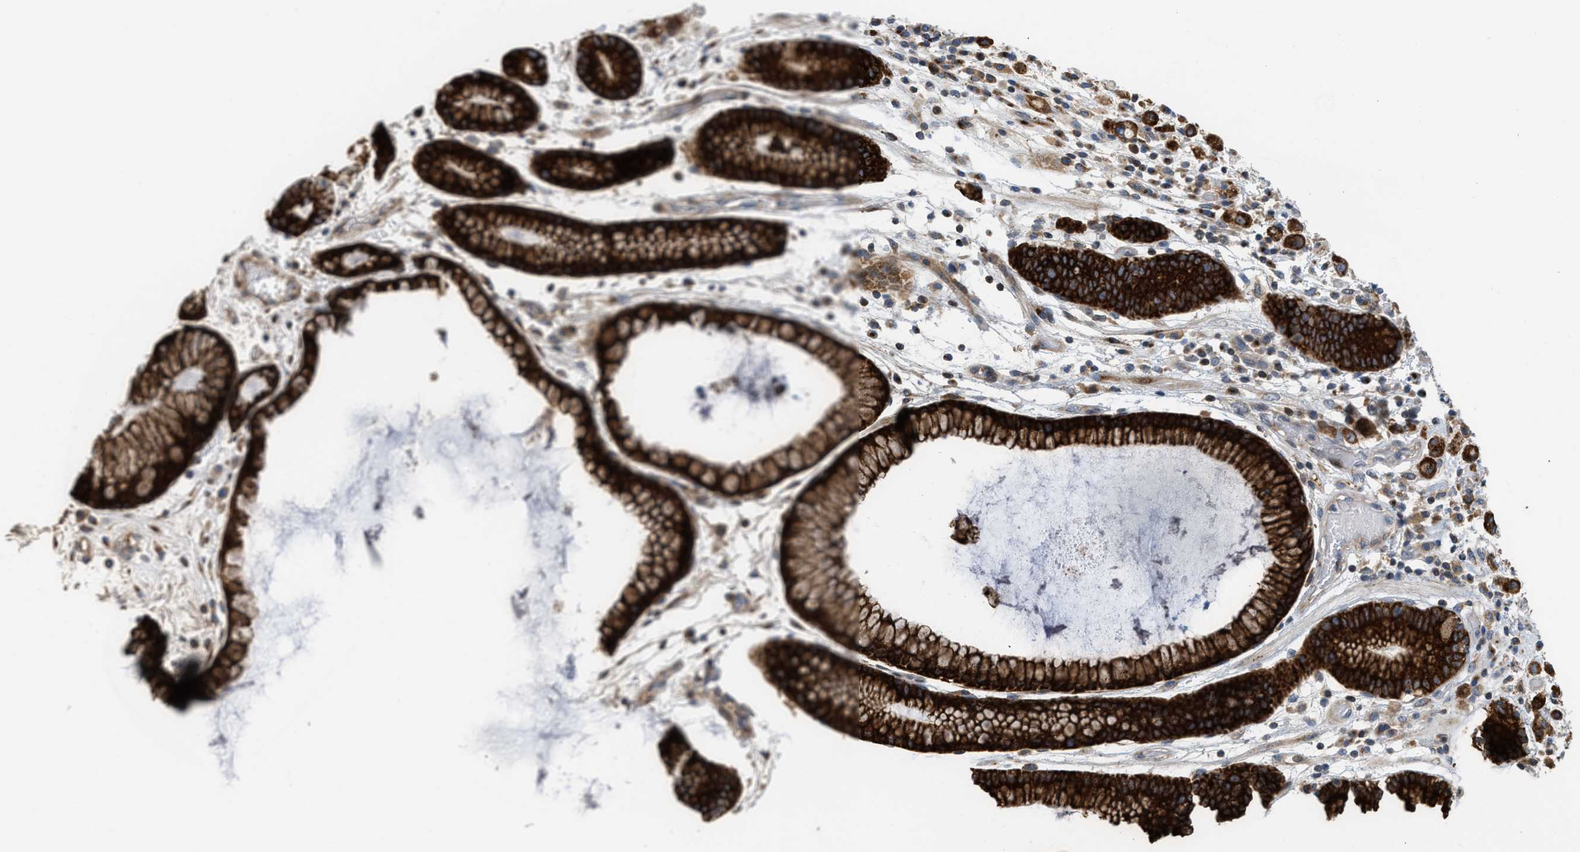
{"staining": {"intensity": "strong", "quantity": ">75%", "location": "cytoplasmic/membranous"}, "tissue": "stomach cancer", "cell_type": "Tumor cells", "image_type": "cancer", "snomed": [{"axis": "morphology", "description": "Adenocarcinoma, NOS"}, {"axis": "topography", "description": "Stomach, lower"}], "caption": "A brown stain labels strong cytoplasmic/membranous expression of a protein in human adenocarcinoma (stomach) tumor cells.", "gene": "DIPK1A", "patient": {"sex": "male", "age": 88}}